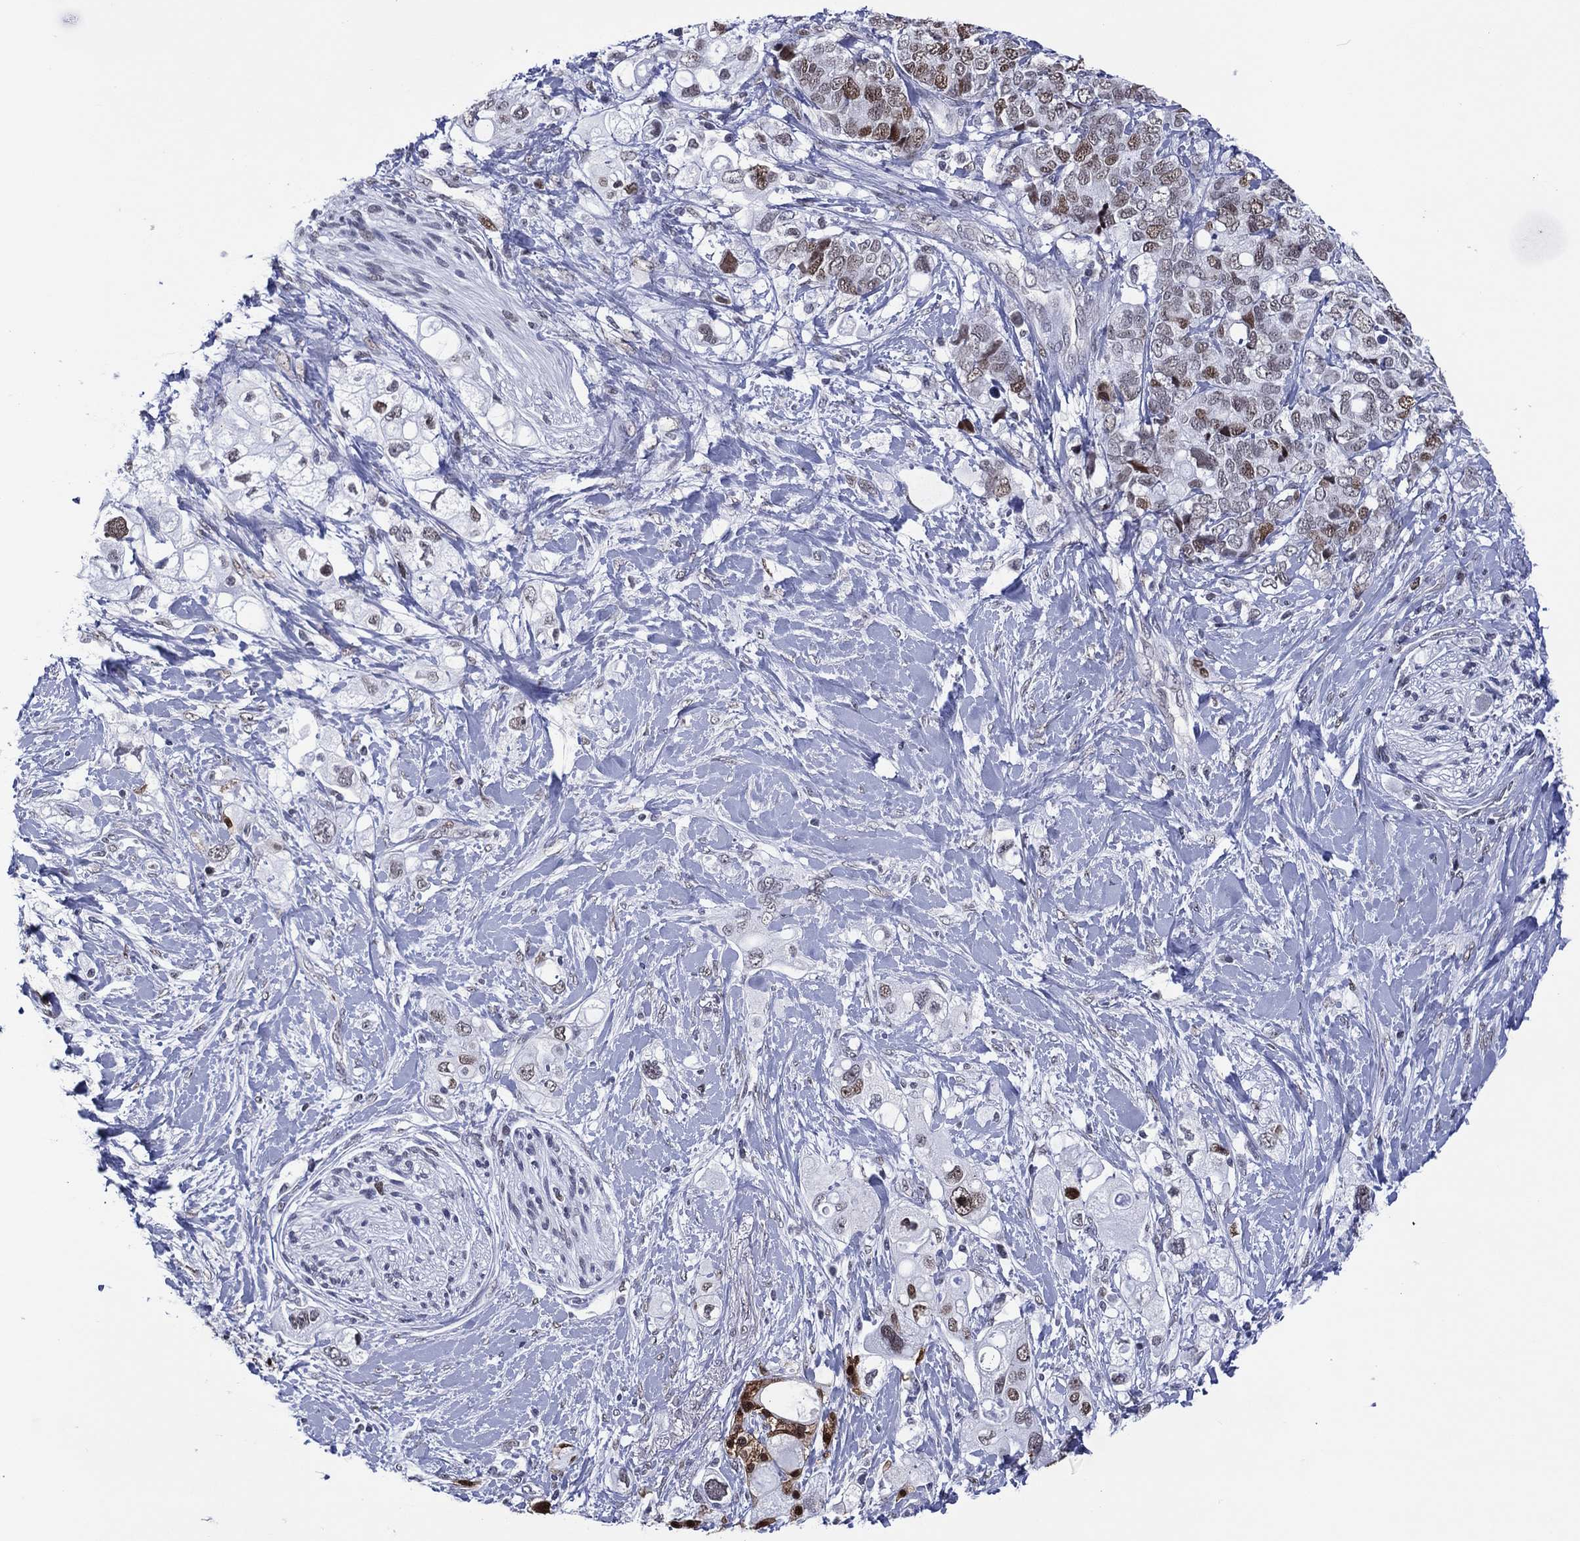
{"staining": {"intensity": "moderate", "quantity": "<25%", "location": "nuclear"}, "tissue": "pancreatic cancer", "cell_type": "Tumor cells", "image_type": "cancer", "snomed": [{"axis": "morphology", "description": "Adenocarcinoma, NOS"}, {"axis": "topography", "description": "Pancreas"}], "caption": "Moderate nuclear positivity is present in about <25% of tumor cells in adenocarcinoma (pancreatic).", "gene": "GATA6", "patient": {"sex": "female", "age": 56}}